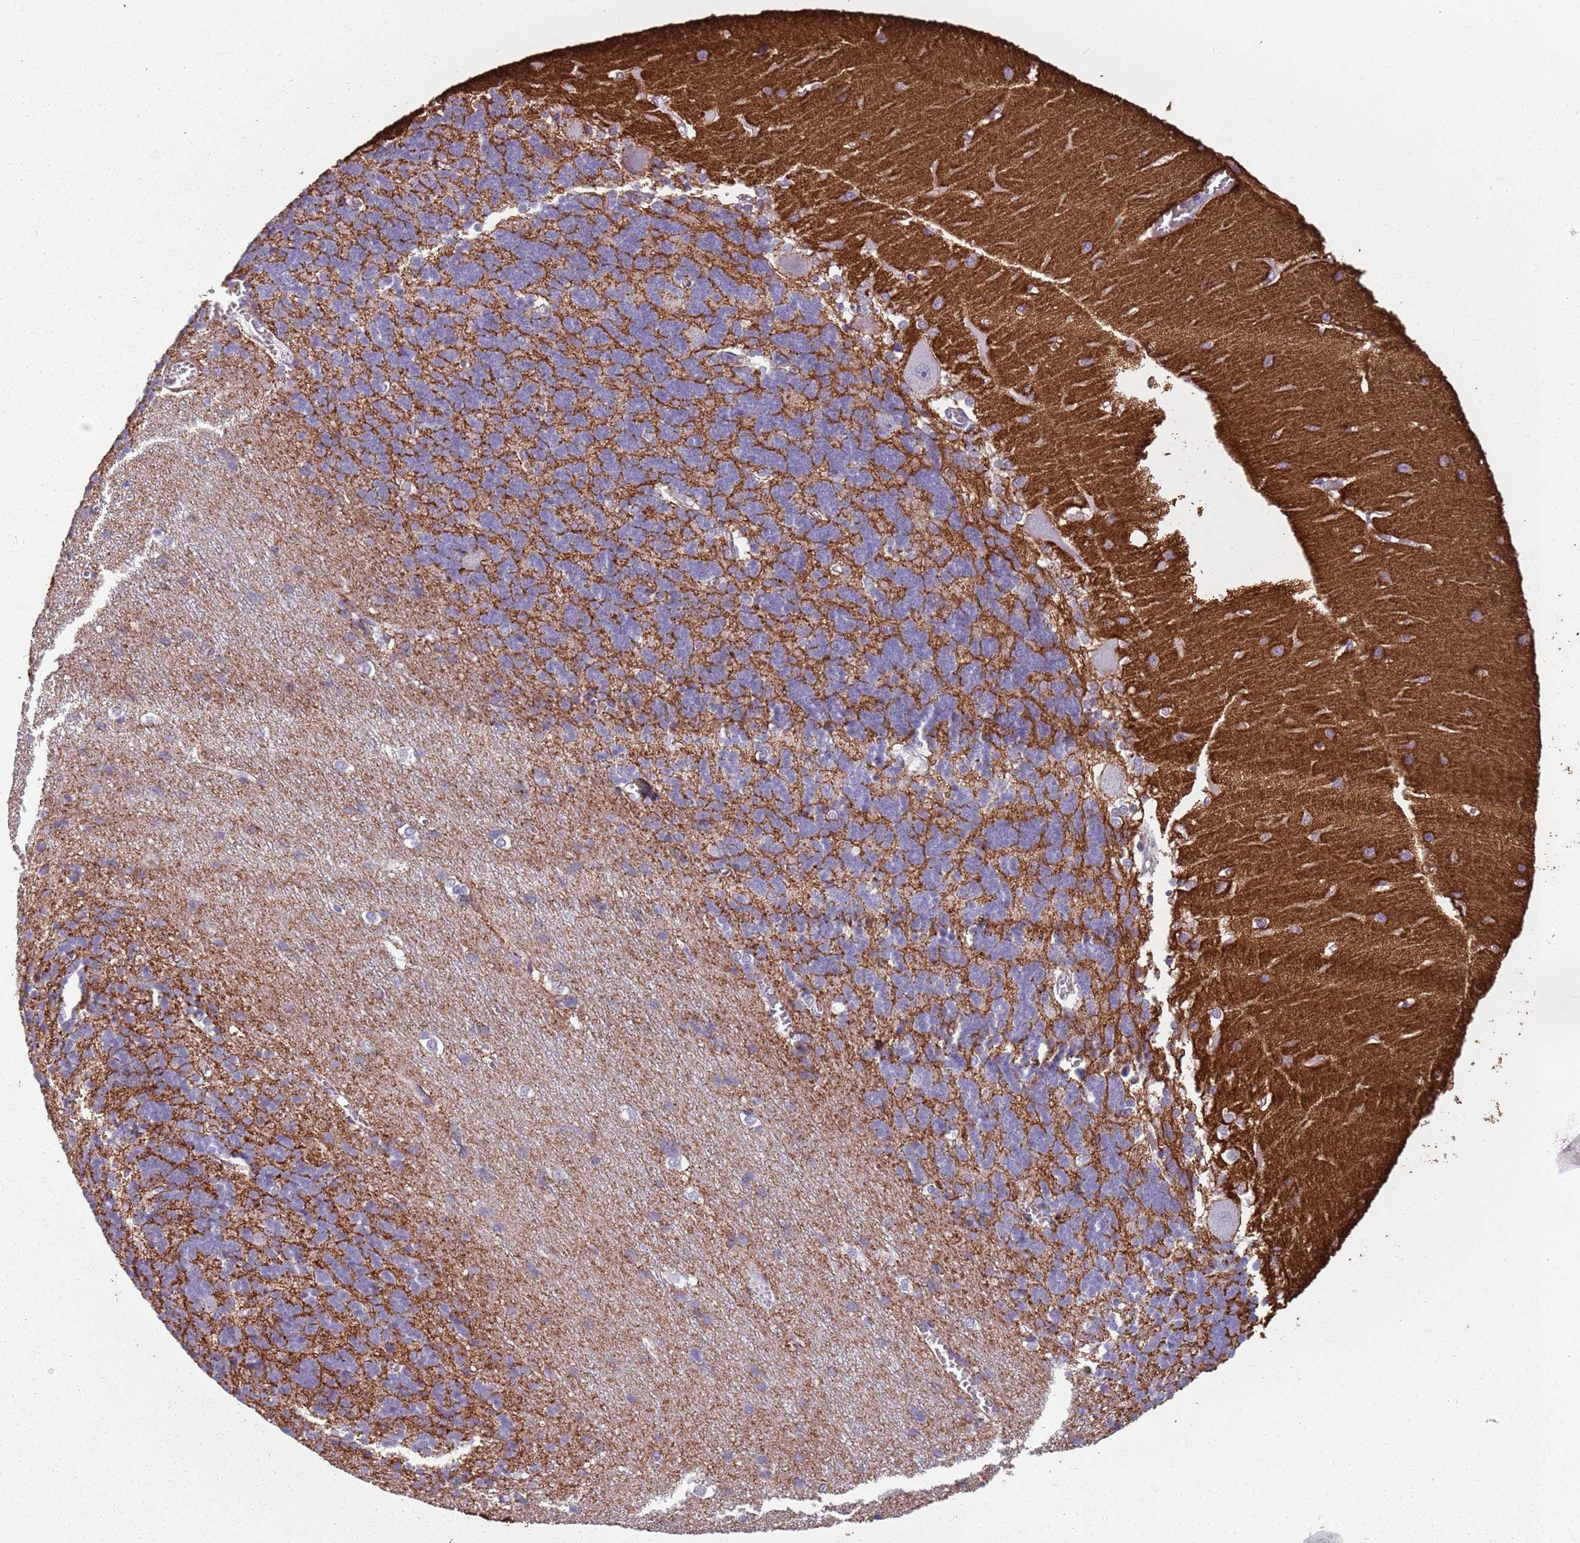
{"staining": {"intensity": "negative", "quantity": "none", "location": "none"}, "tissue": "cerebellum", "cell_type": "Cells in granular layer", "image_type": "normal", "snomed": [{"axis": "morphology", "description": "Normal tissue, NOS"}, {"axis": "topography", "description": "Cerebellum"}], "caption": "This is an immunohistochemistry image of normal human cerebellum. There is no expression in cells in granular layer.", "gene": "PIEZO1", "patient": {"sex": "male", "age": 37}}